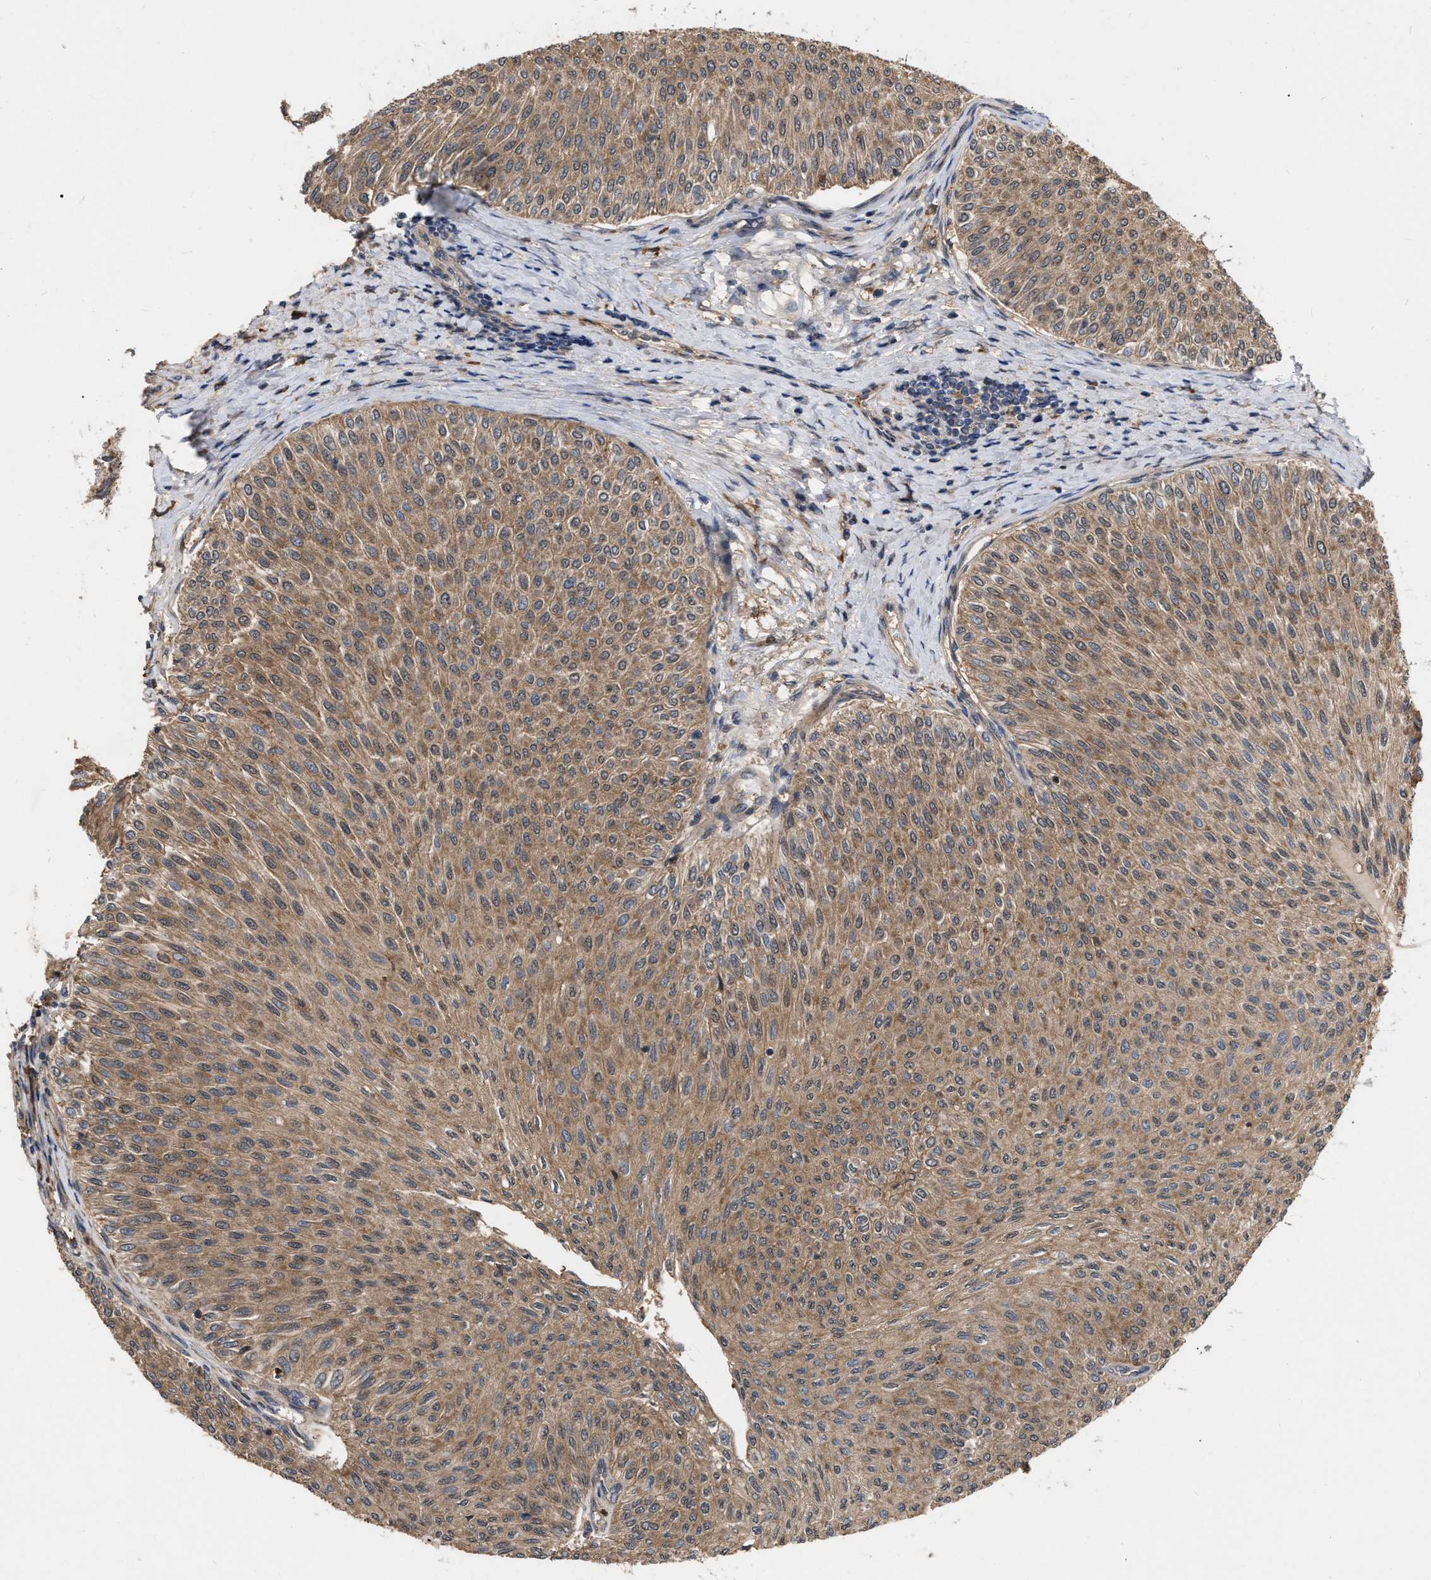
{"staining": {"intensity": "moderate", "quantity": ">75%", "location": "cytoplasmic/membranous"}, "tissue": "urothelial cancer", "cell_type": "Tumor cells", "image_type": "cancer", "snomed": [{"axis": "morphology", "description": "Urothelial carcinoma, Low grade"}, {"axis": "topography", "description": "Urinary bladder"}], "caption": "Human urothelial cancer stained for a protein (brown) displays moderate cytoplasmic/membranous positive positivity in about >75% of tumor cells.", "gene": "CDKN2C", "patient": {"sex": "male", "age": 78}}